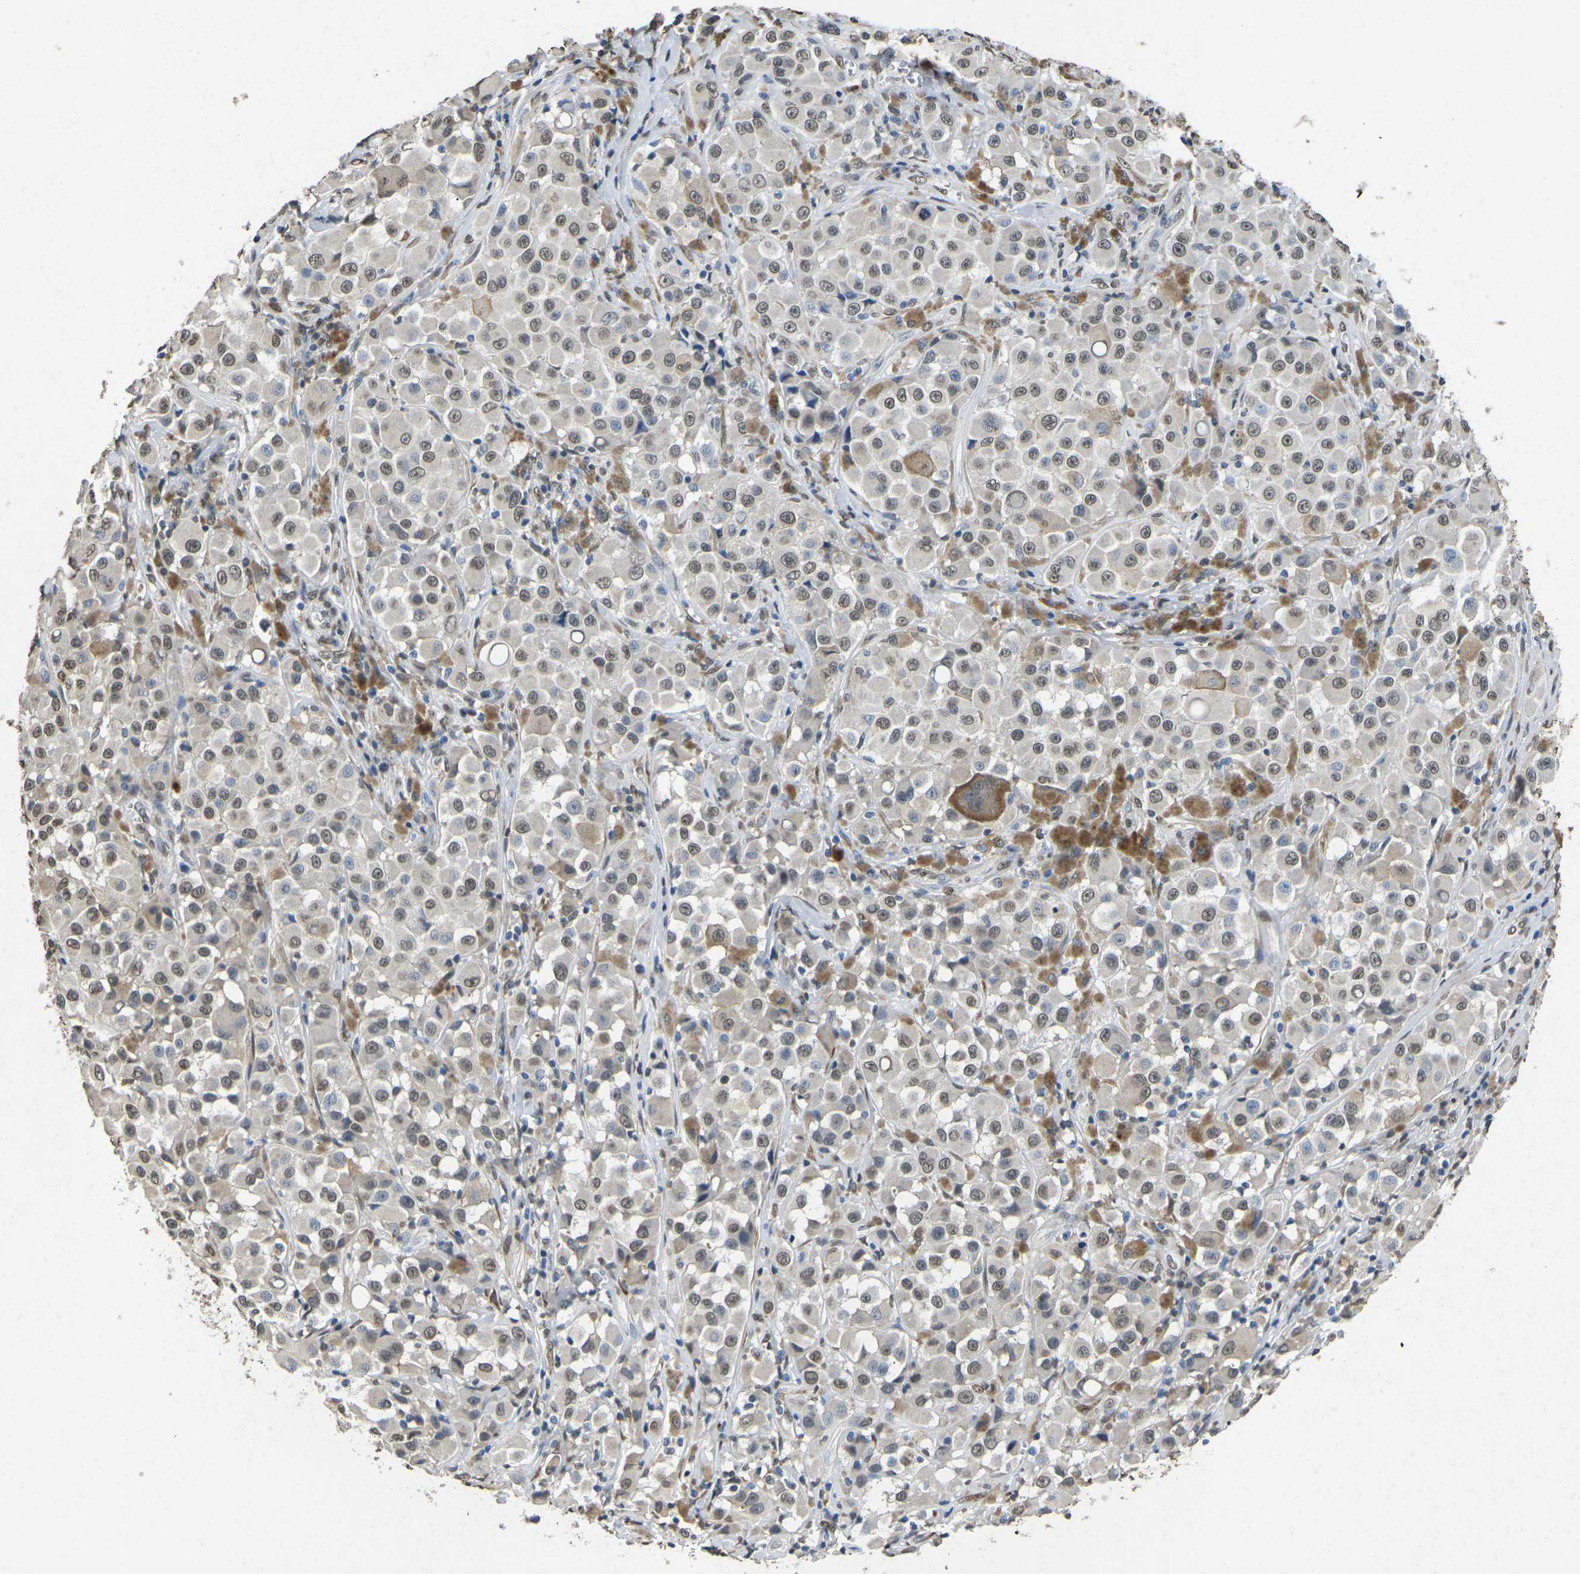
{"staining": {"intensity": "weak", "quantity": "<25%", "location": "nuclear"}, "tissue": "melanoma", "cell_type": "Tumor cells", "image_type": "cancer", "snomed": [{"axis": "morphology", "description": "Malignant melanoma, NOS"}, {"axis": "topography", "description": "Skin"}], "caption": "Protein analysis of malignant melanoma exhibits no significant expression in tumor cells.", "gene": "SCNN1B", "patient": {"sex": "male", "age": 84}}